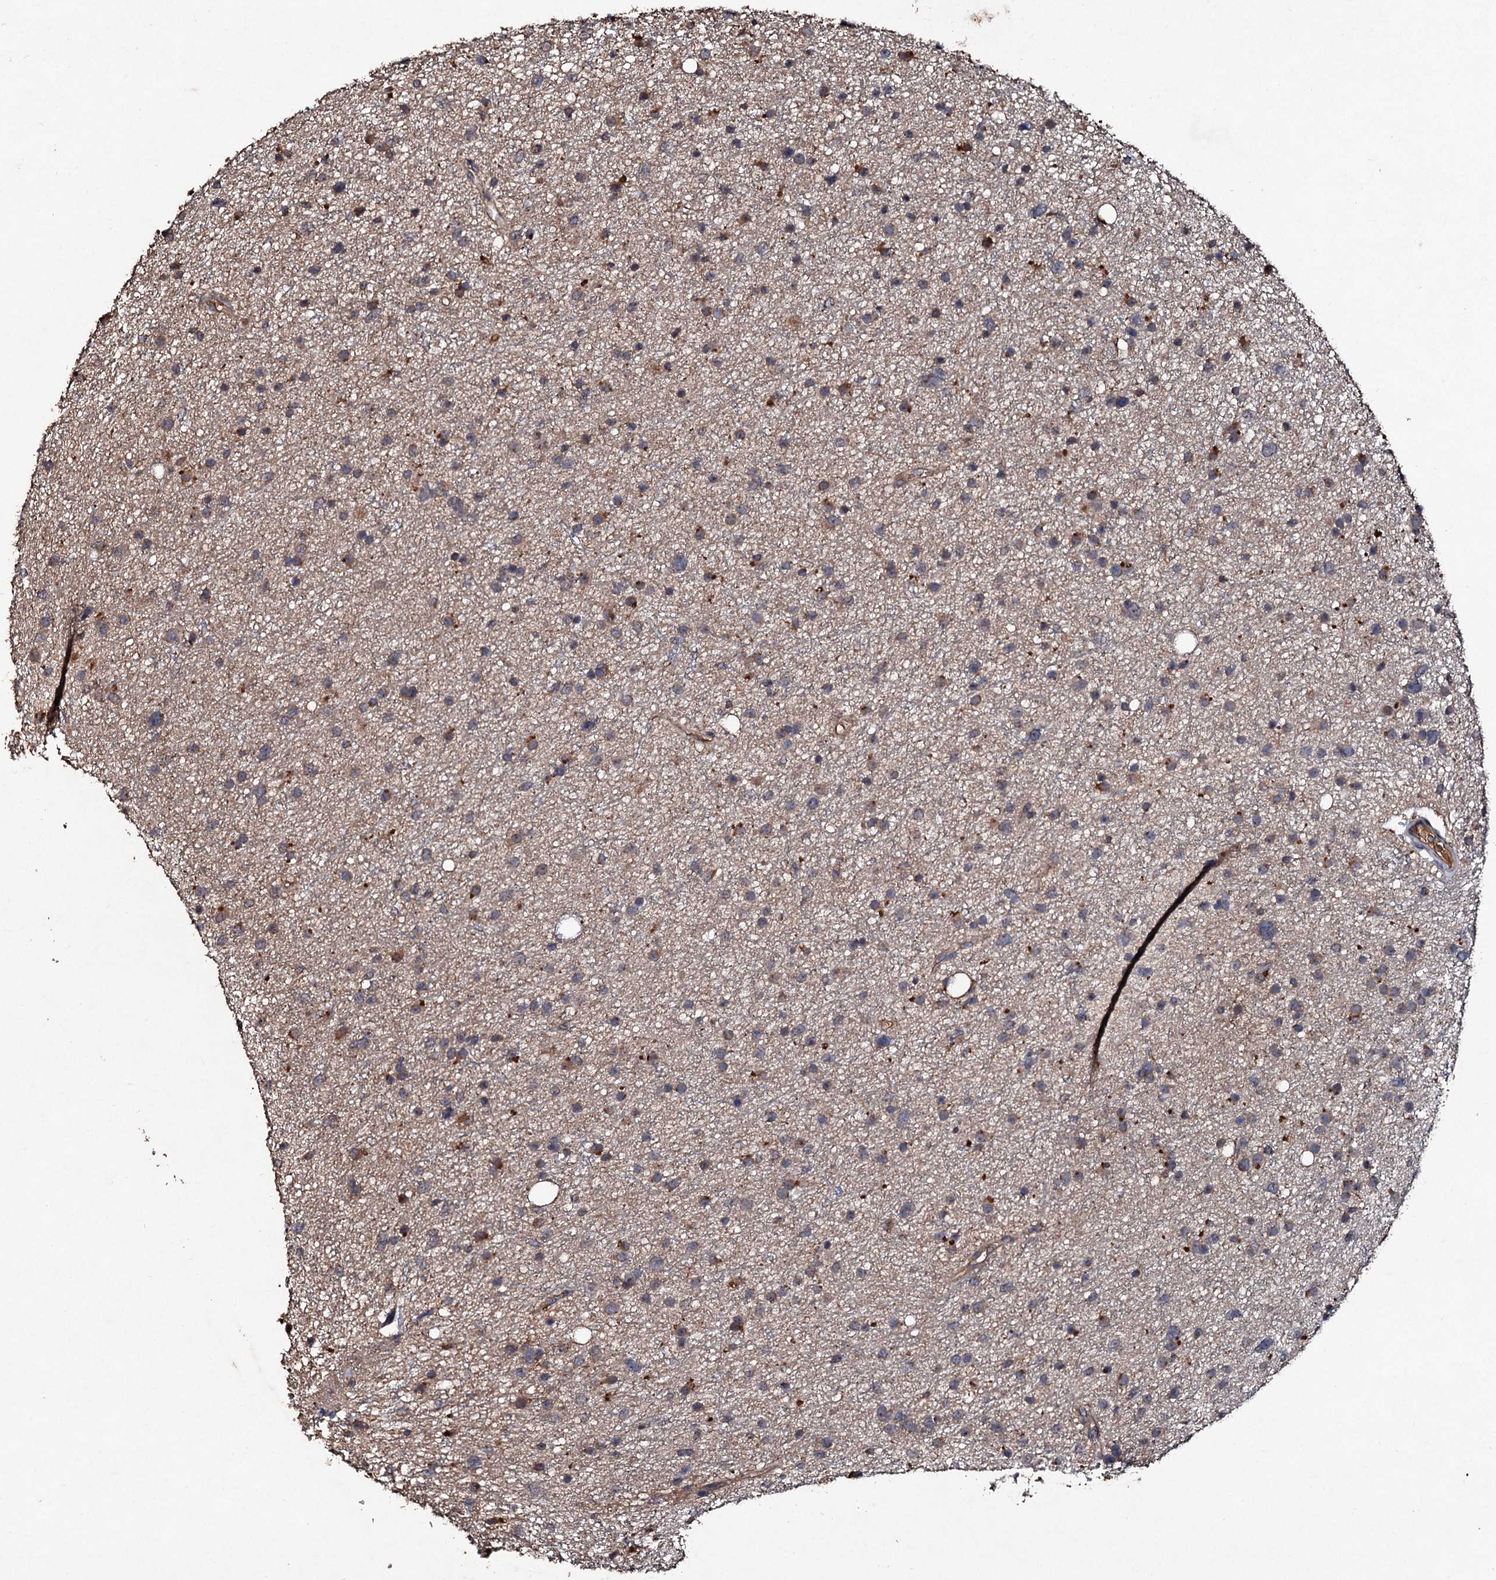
{"staining": {"intensity": "moderate", "quantity": "<25%", "location": "cytoplasmic/membranous"}, "tissue": "glioma", "cell_type": "Tumor cells", "image_type": "cancer", "snomed": [{"axis": "morphology", "description": "Glioma, malignant, Low grade"}, {"axis": "topography", "description": "Cerebral cortex"}], "caption": "A low amount of moderate cytoplasmic/membranous positivity is appreciated in approximately <25% of tumor cells in malignant glioma (low-grade) tissue.", "gene": "KERA", "patient": {"sex": "female", "age": 39}}